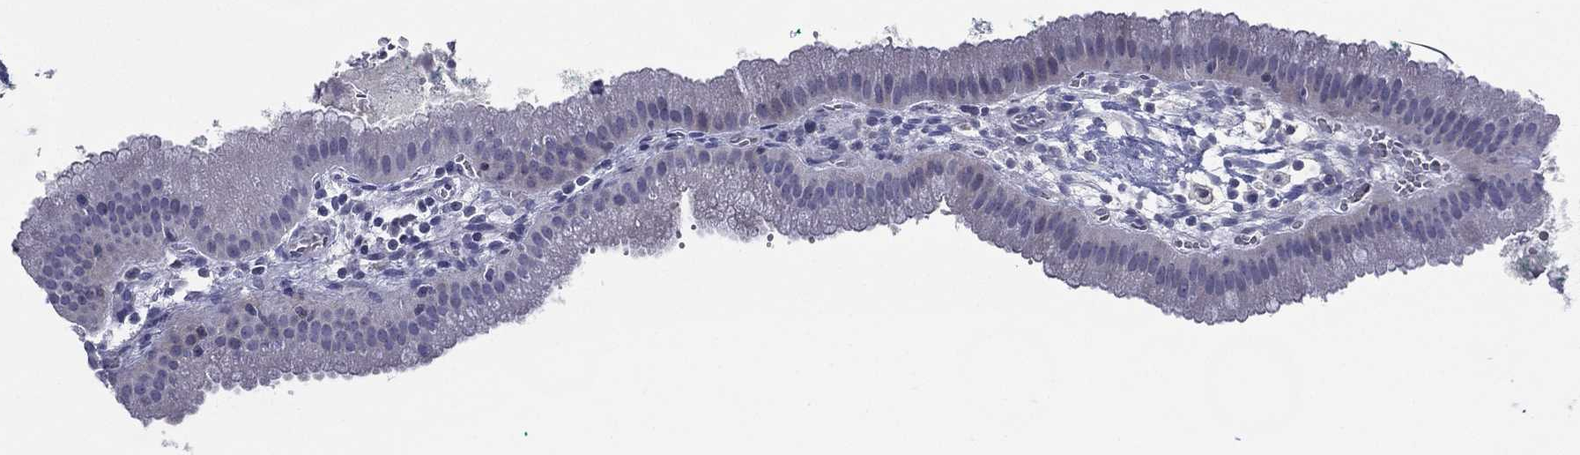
{"staining": {"intensity": "negative", "quantity": "none", "location": "none"}, "tissue": "gallbladder", "cell_type": "Glandular cells", "image_type": "normal", "snomed": [{"axis": "morphology", "description": "Normal tissue, NOS"}, {"axis": "topography", "description": "Gallbladder"}], "caption": "The histopathology image displays no significant positivity in glandular cells of gallbladder. The staining is performed using DAB (3,3'-diaminobenzidine) brown chromogen with nuclei counter-stained in using hematoxylin.", "gene": "TFAP2A", "patient": {"sex": "male", "age": 67}}